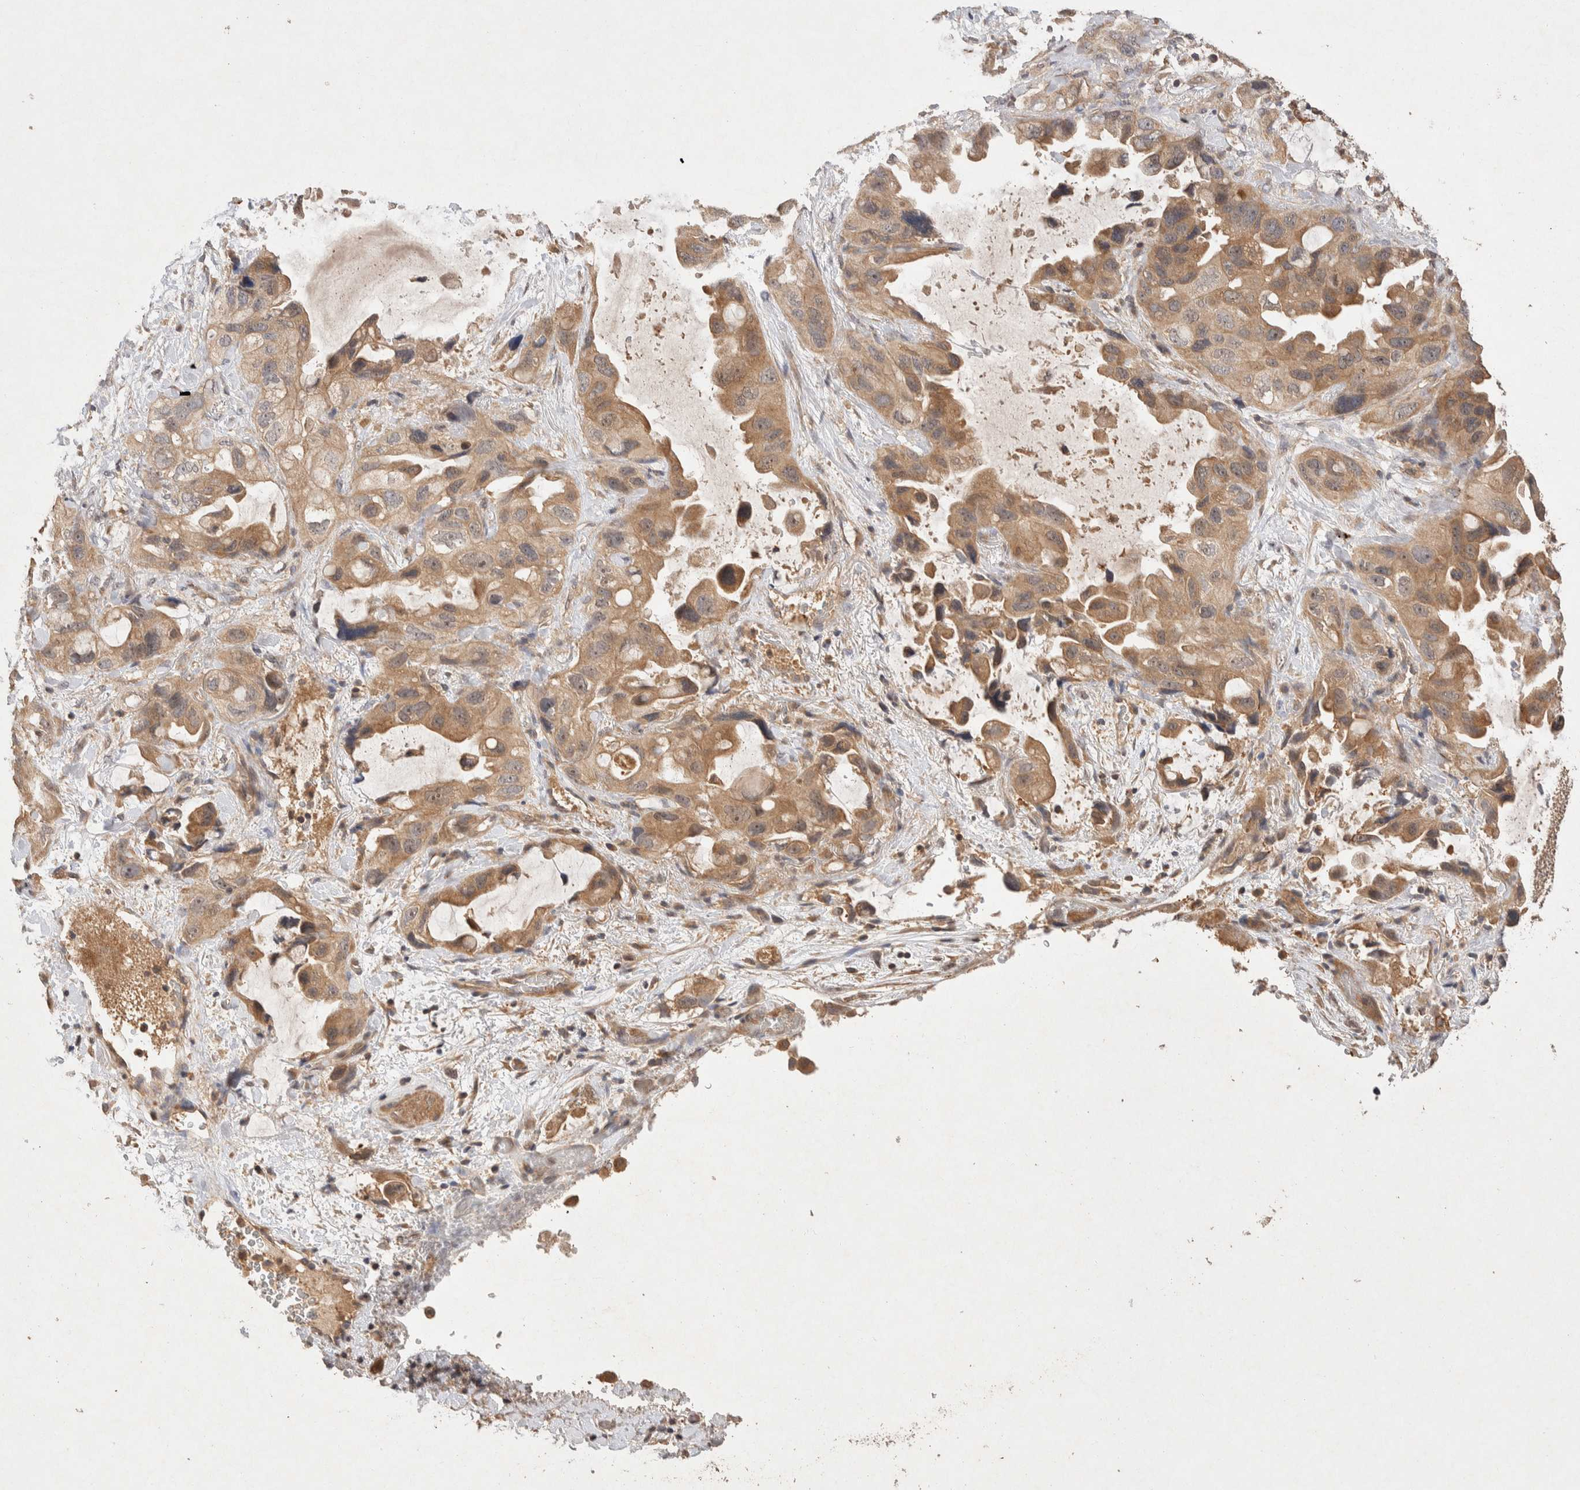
{"staining": {"intensity": "moderate", "quantity": "25%-75%", "location": "cytoplasmic/membranous"}, "tissue": "lung cancer", "cell_type": "Tumor cells", "image_type": "cancer", "snomed": [{"axis": "morphology", "description": "Squamous cell carcinoma, NOS"}, {"axis": "topography", "description": "Lung"}], "caption": "Lung squamous cell carcinoma tissue displays moderate cytoplasmic/membranous positivity in approximately 25%-75% of tumor cells, visualized by immunohistochemistry. (Brightfield microscopy of DAB IHC at high magnification).", "gene": "NSMAF", "patient": {"sex": "female", "age": 73}}